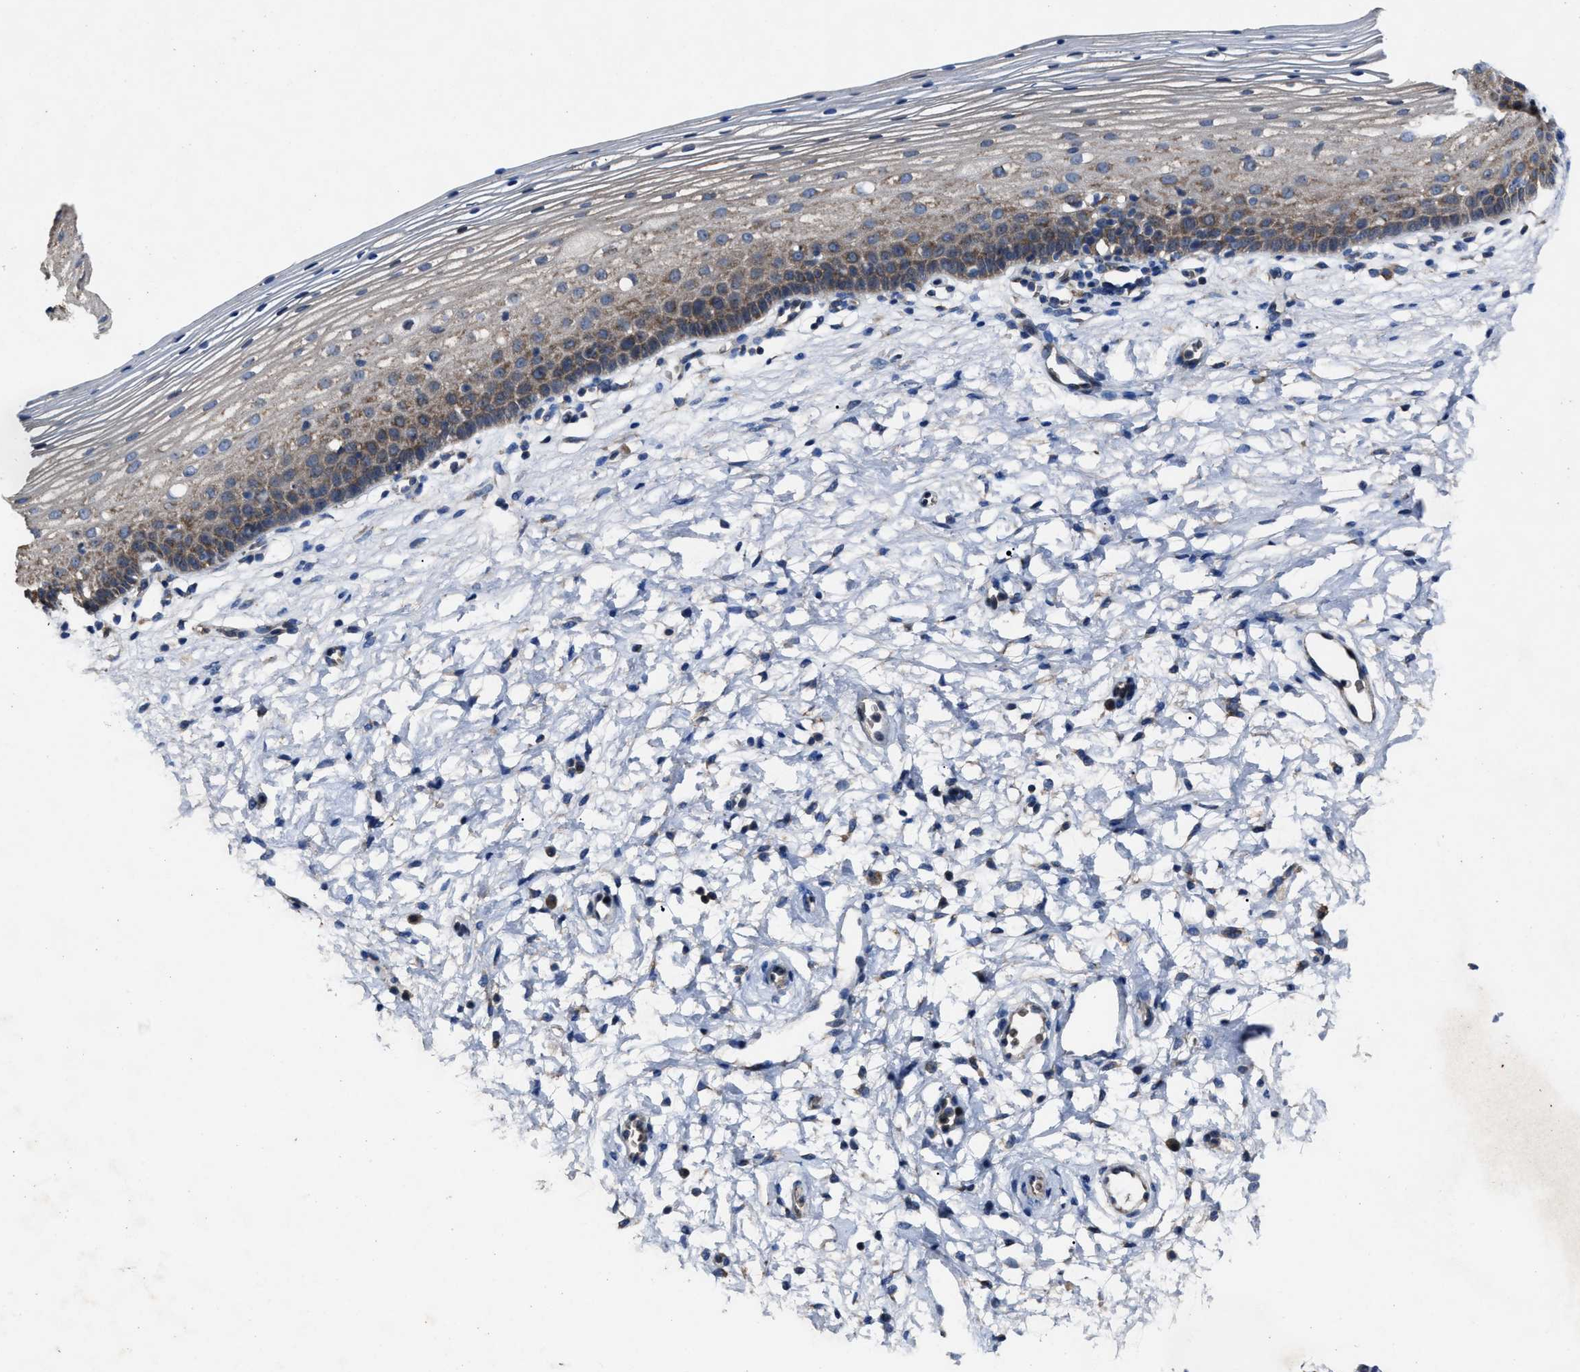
{"staining": {"intensity": "weak", "quantity": "25%-75%", "location": "cytoplasmic/membranous"}, "tissue": "cervix", "cell_type": "Glandular cells", "image_type": "normal", "snomed": [{"axis": "morphology", "description": "Normal tissue, NOS"}, {"axis": "topography", "description": "Cervix"}], "caption": "Immunohistochemical staining of benign cervix demonstrates weak cytoplasmic/membranous protein positivity in approximately 25%-75% of glandular cells.", "gene": "UPF1", "patient": {"sex": "female", "age": 72}}